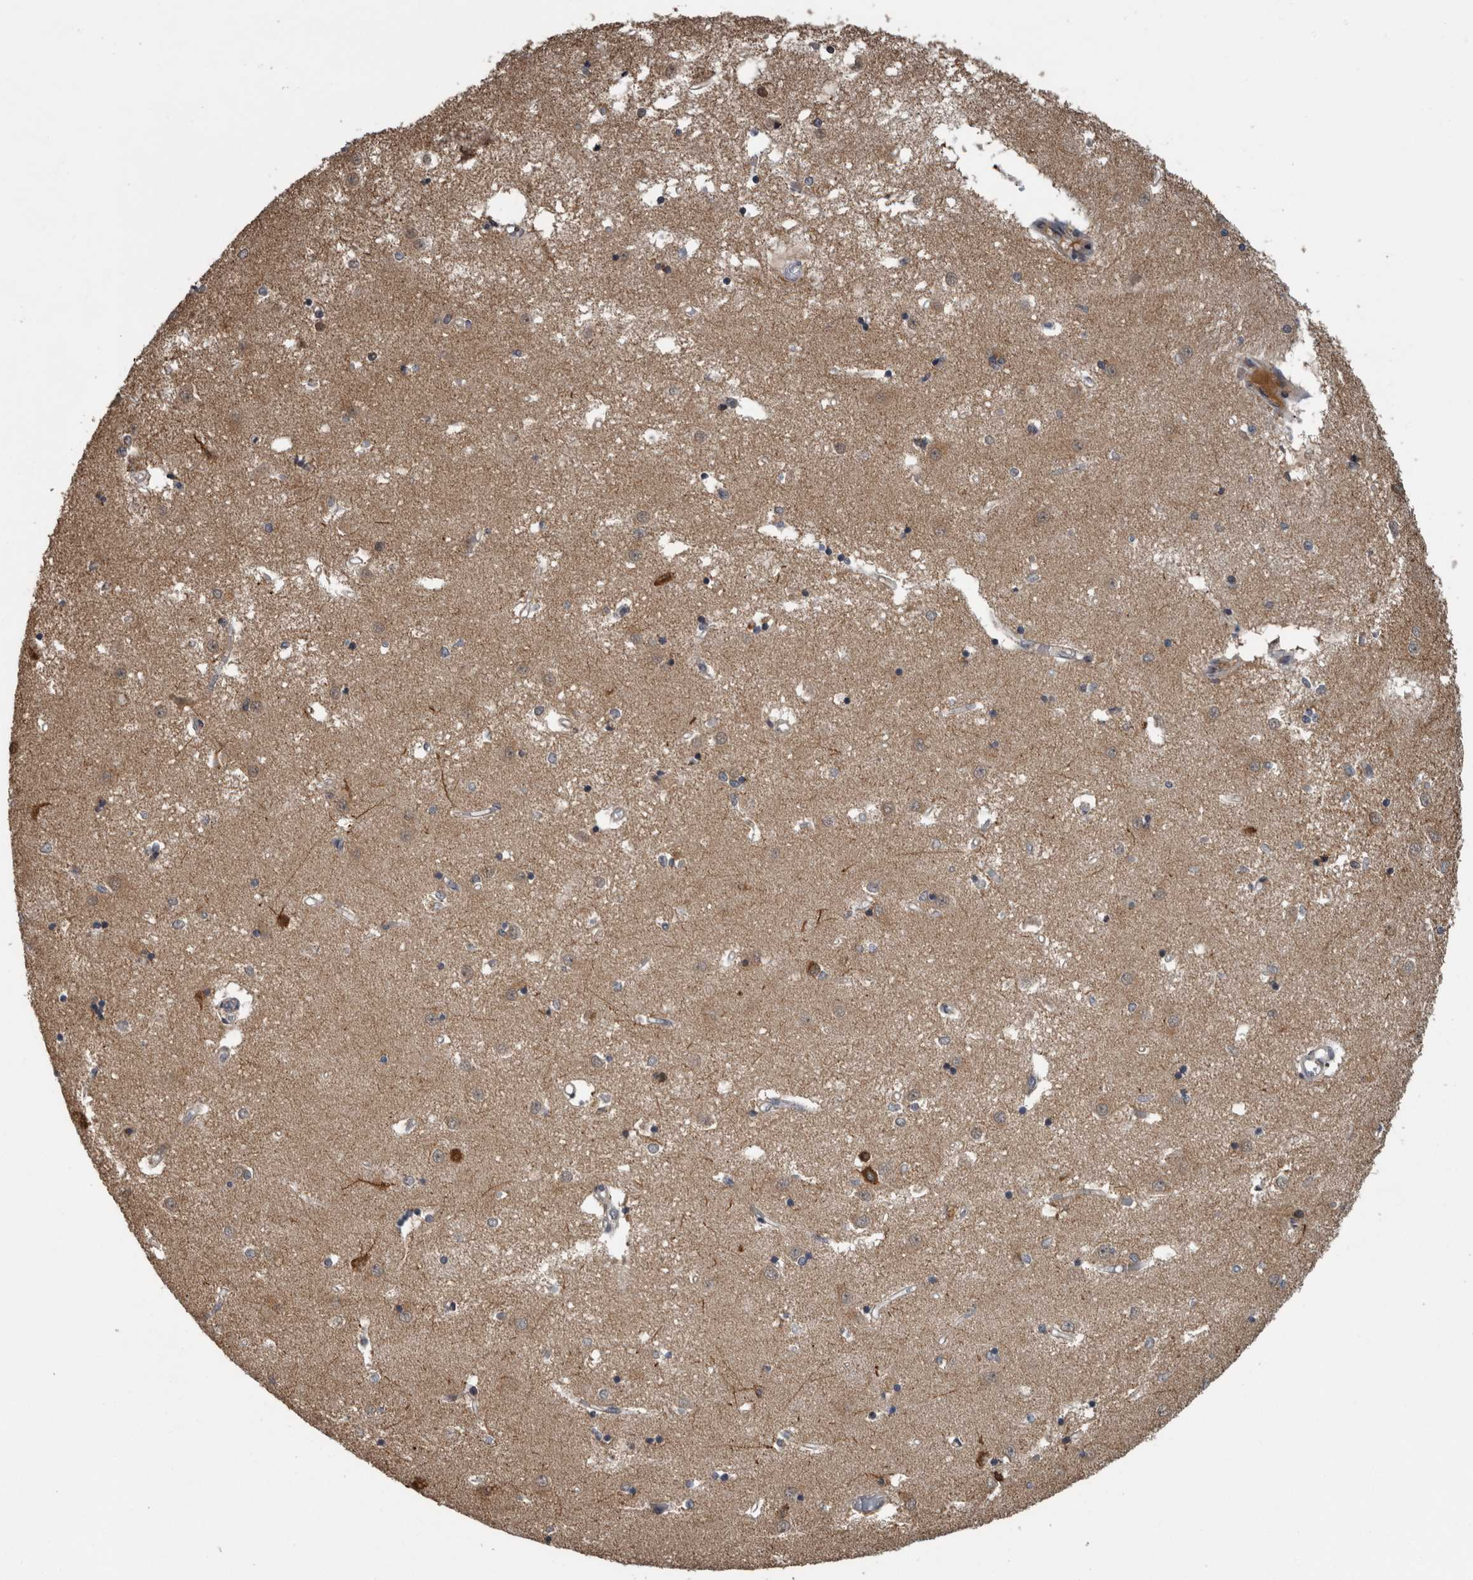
{"staining": {"intensity": "weak", "quantity": "<25%", "location": "cytoplasmic/membranous"}, "tissue": "caudate", "cell_type": "Glial cells", "image_type": "normal", "snomed": [{"axis": "morphology", "description": "Normal tissue, NOS"}, {"axis": "topography", "description": "Lateral ventricle wall"}], "caption": "IHC micrograph of benign caudate stained for a protein (brown), which shows no staining in glial cells.", "gene": "OR2K2", "patient": {"sex": "male", "age": 45}}